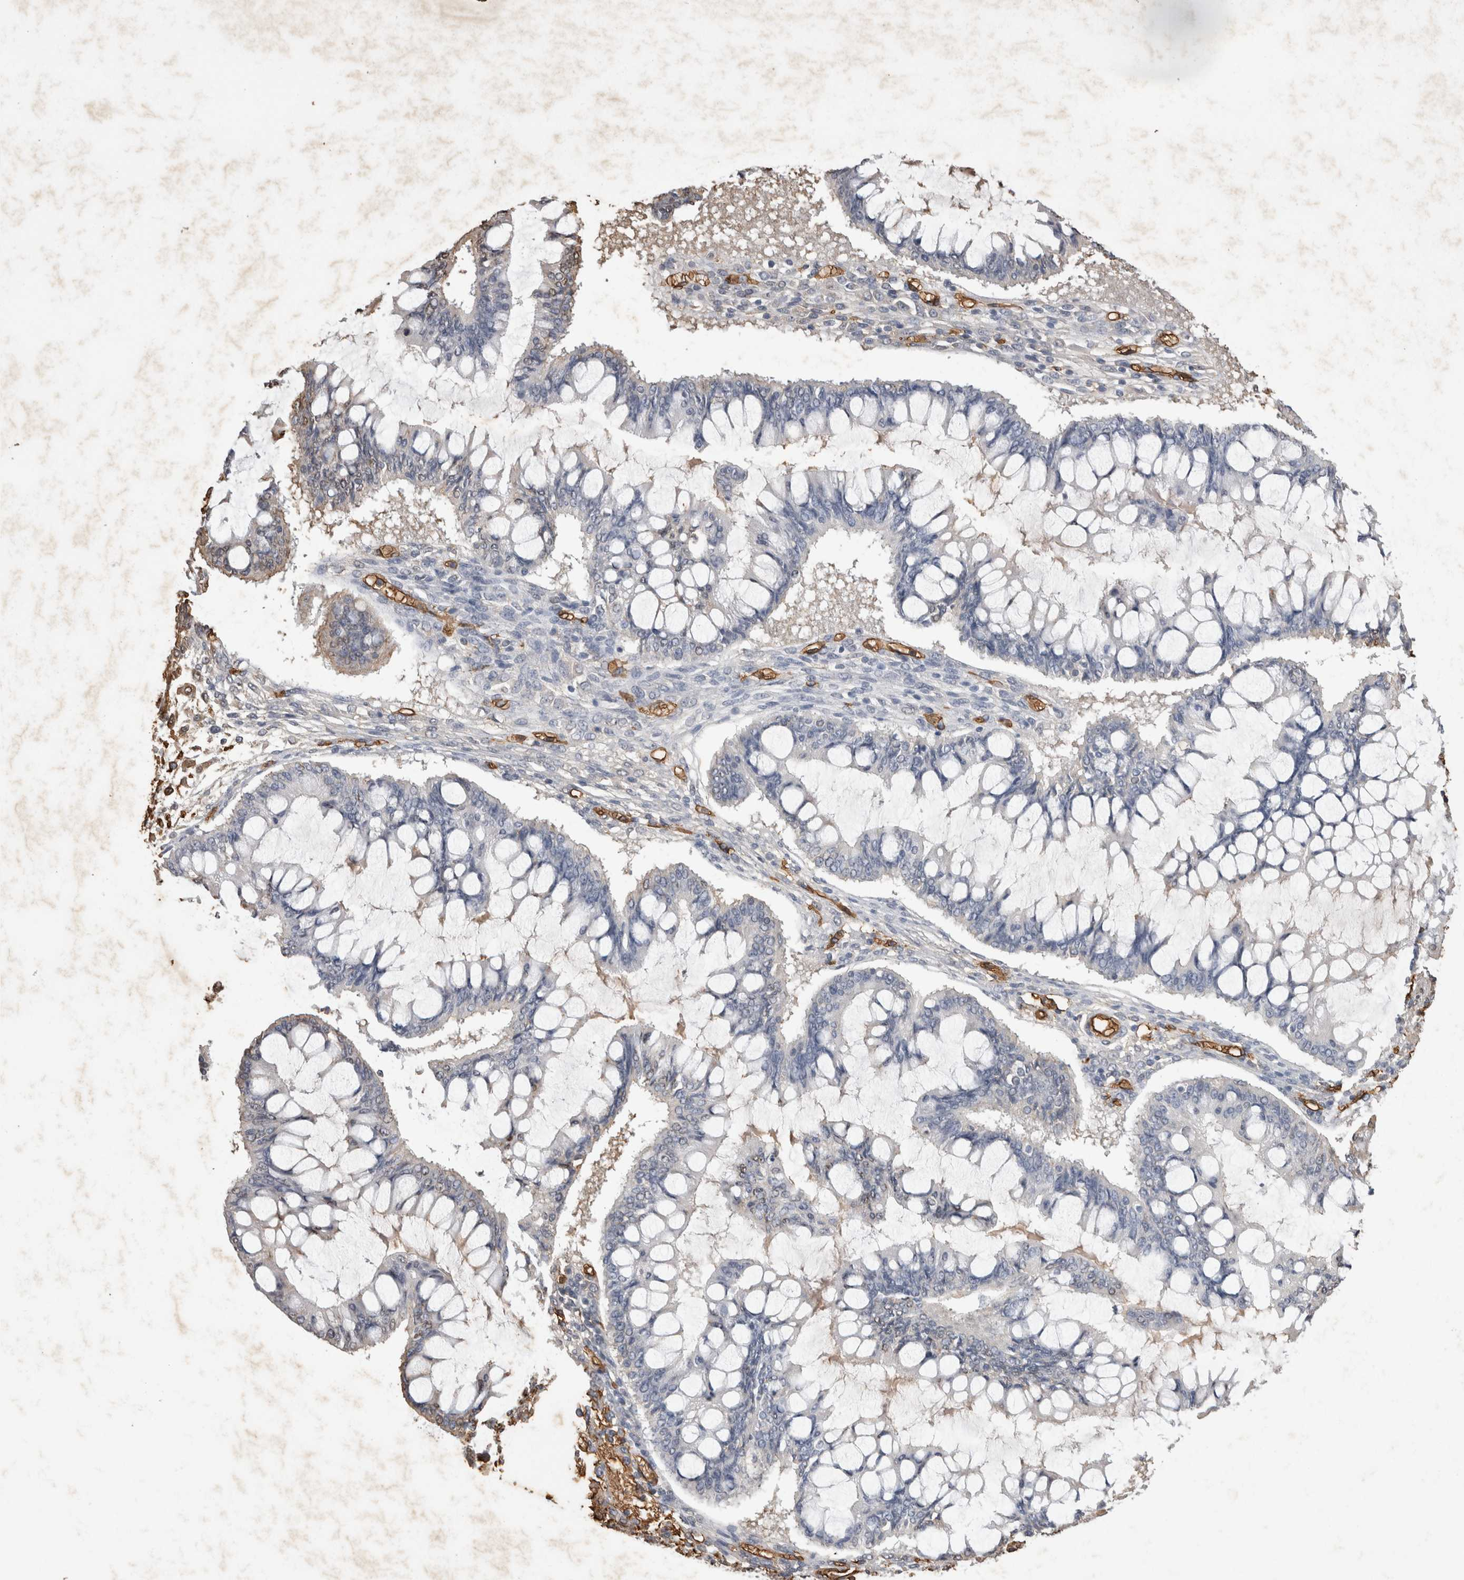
{"staining": {"intensity": "negative", "quantity": "none", "location": "none"}, "tissue": "ovarian cancer", "cell_type": "Tumor cells", "image_type": "cancer", "snomed": [{"axis": "morphology", "description": "Cystadenocarcinoma, mucinous, NOS"}, {"axis": "topography", "description": "Ovary"}], "caption": "Human ovarian cancer stained for a protein using IHC displays no expression in tumor cells.", "gene": "IL17RC", "patient": {"sex": "female", "age": 73}}